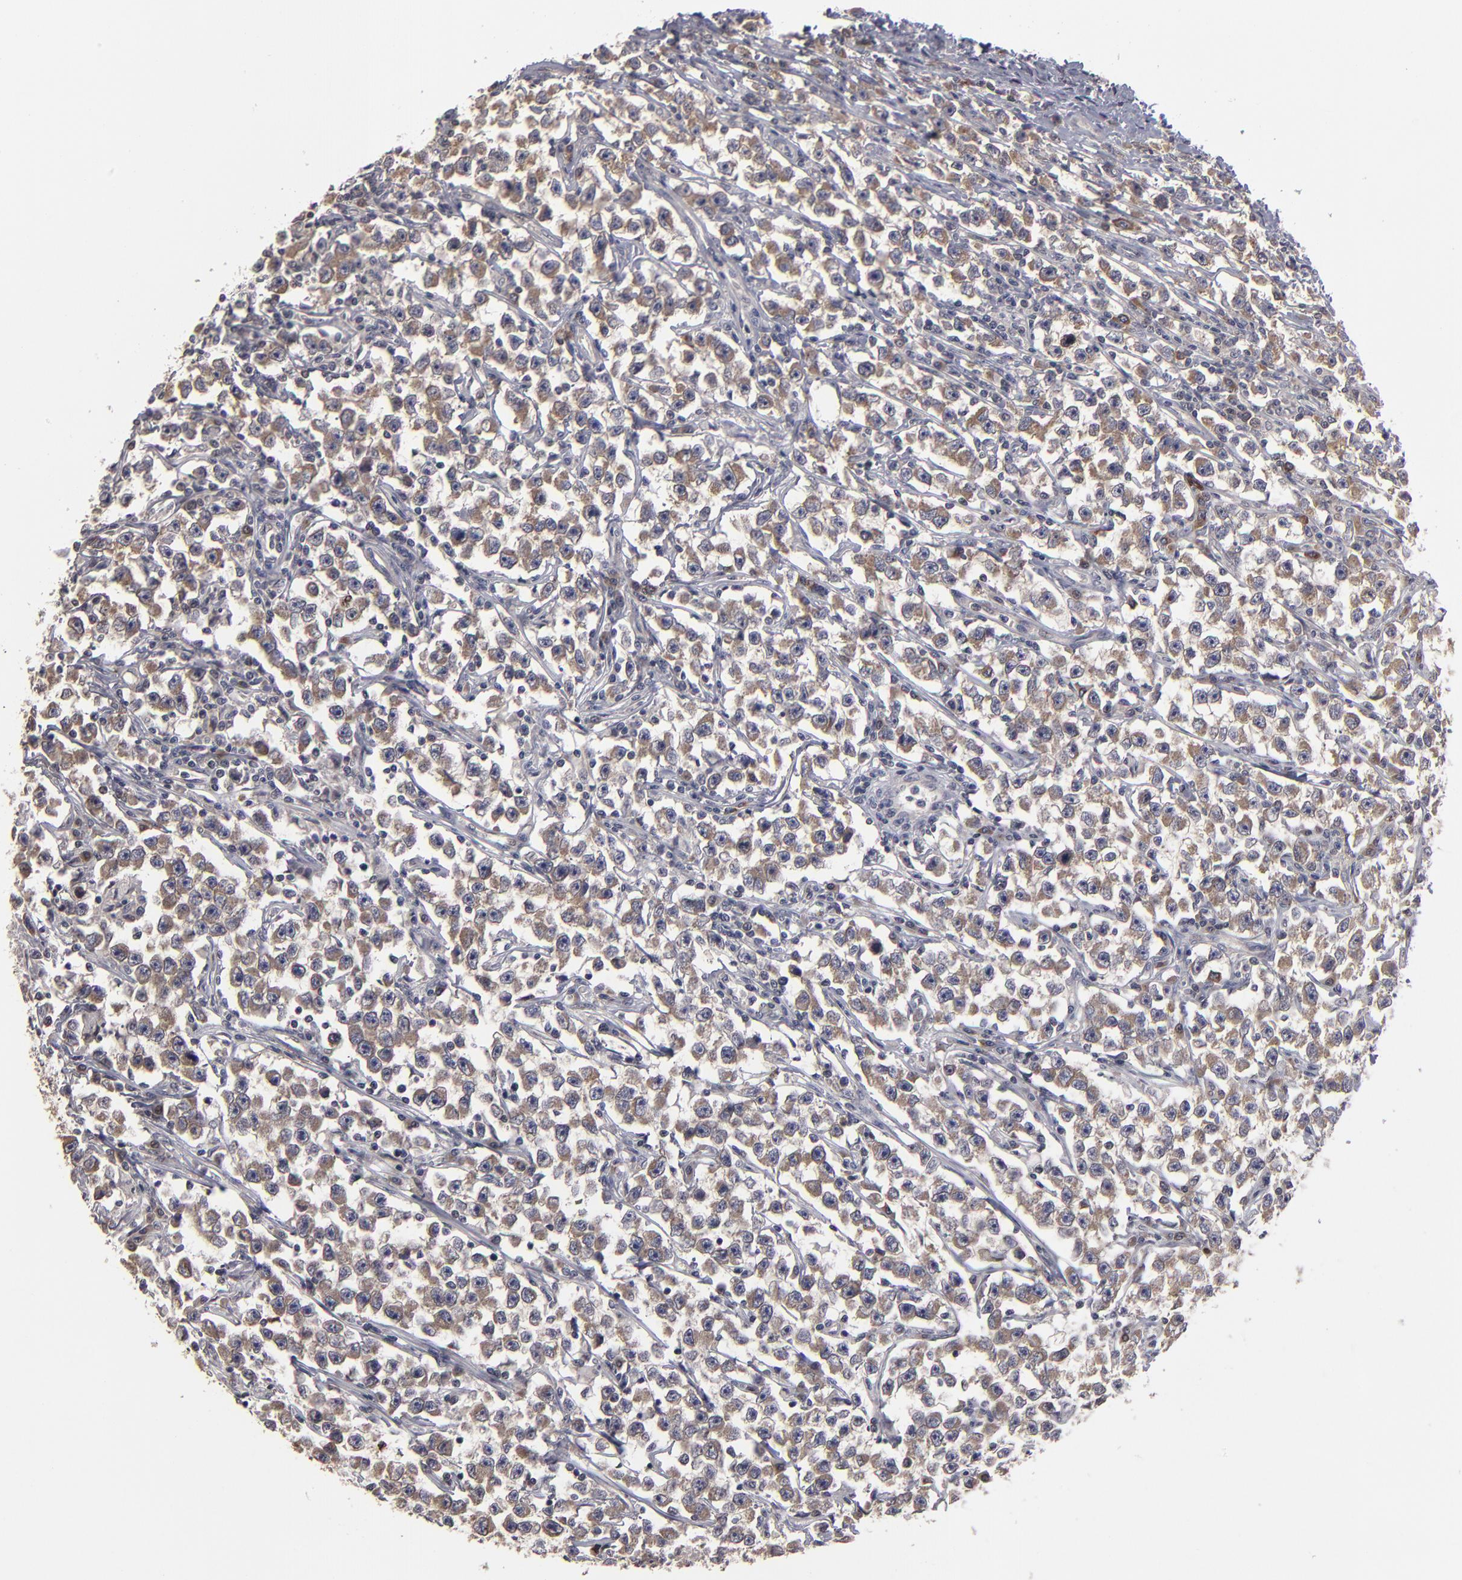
{"staining": {"intensity": "moderate", "quantity": ">75%", "location": "cytoplasmic/membranous"}, "tissue": "testis cancer", "cell_type": "Tumor cells", "image_type": "cancer", "snomed": [{"axis": "morphology", "description": "Seminoma, NOS"}, {"axis": "topography", "description": "Testis"}], "caption": "A high-resolution image shows immunohistochemistry (IHC) staining of seminoma (testis), which demonstrates moderate cytoplasmic/membranous positivity in approximately >75% of tumor cells. (Brightfield microscopy of DAB IHC at high magnification).", "gene": "CEP97", "patient": {"sex": "male", "age": 33}}